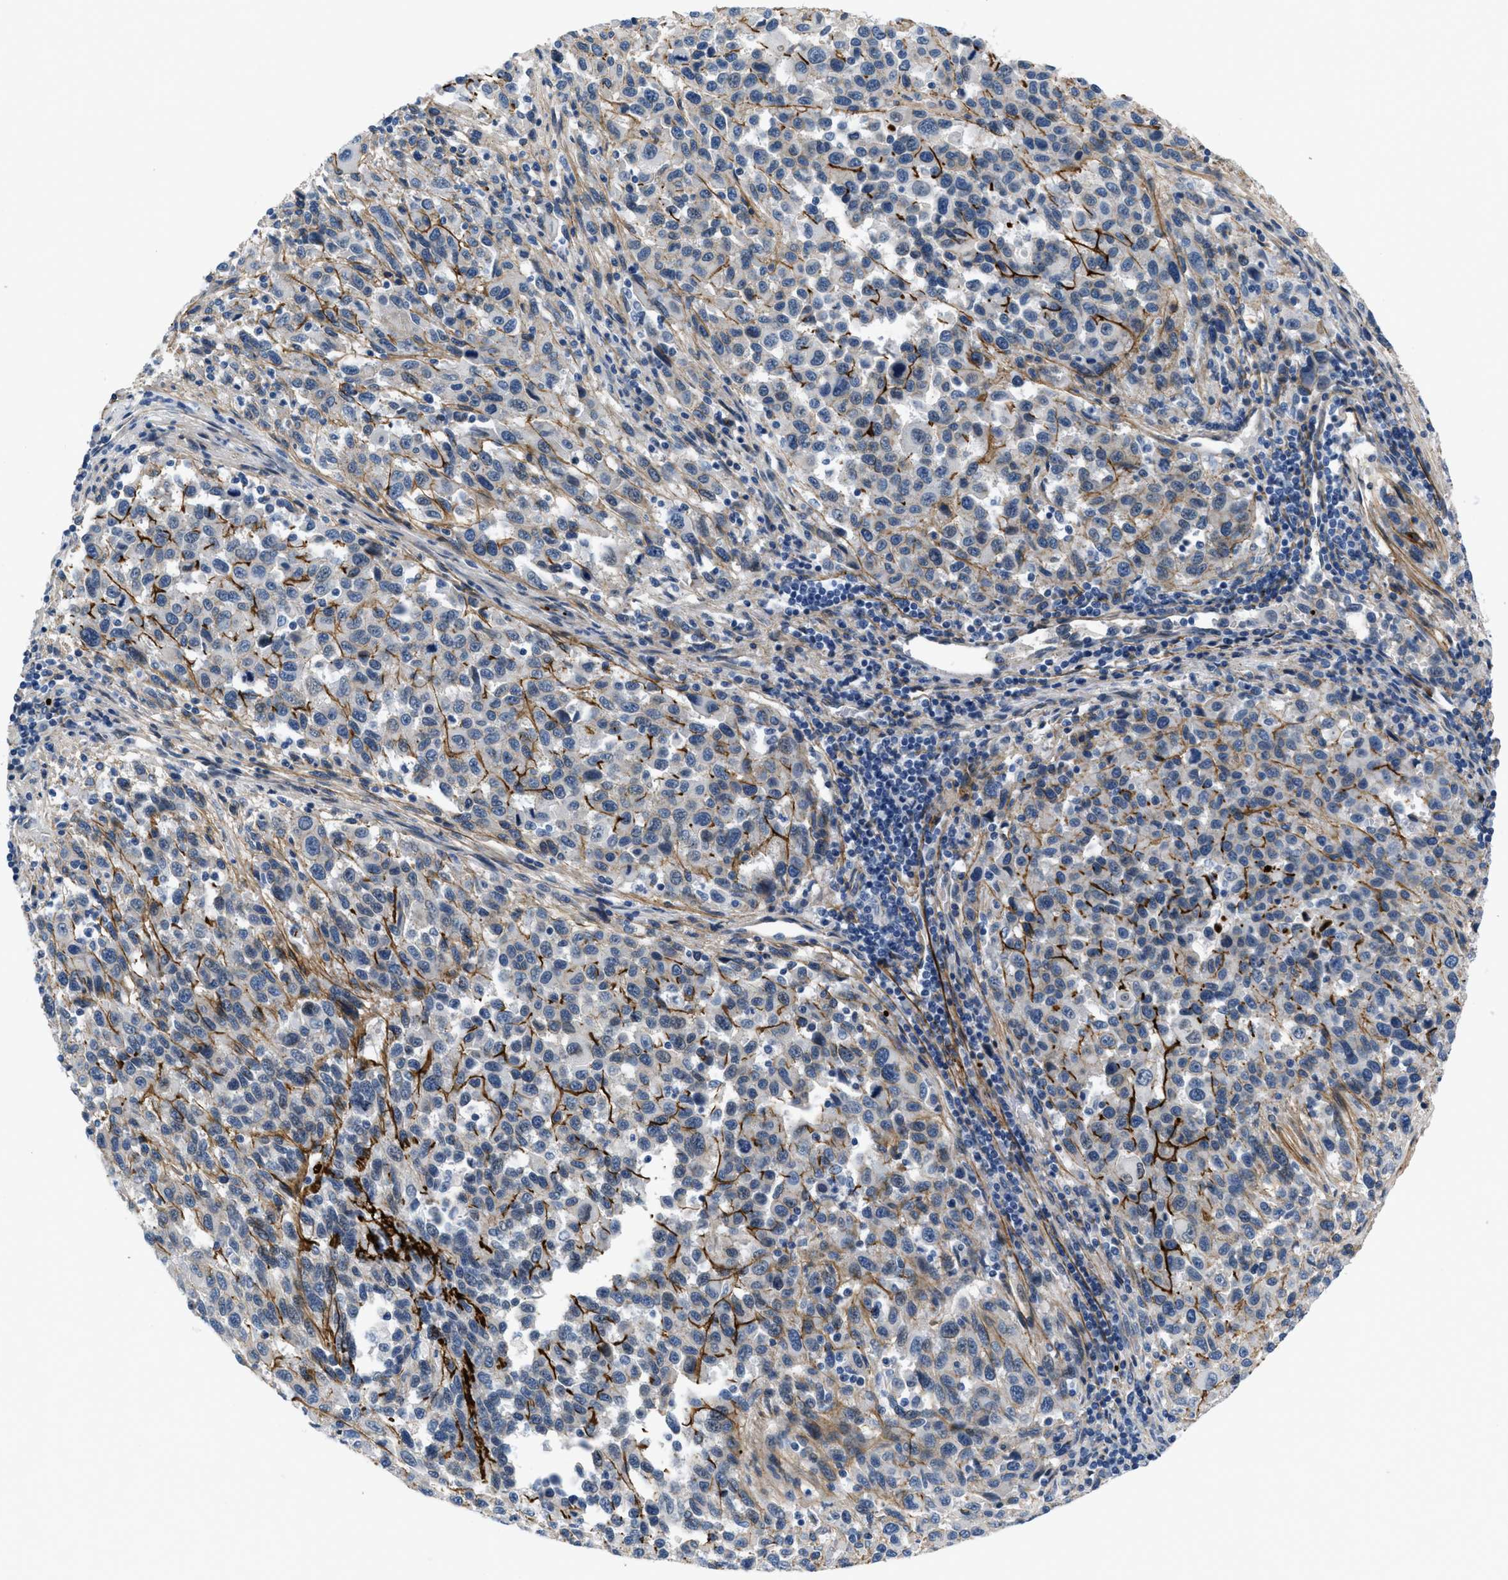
{"staining": {"intensity": "negative", "quantity": "none", "location": "none"}, "tissue": "melanoma", "cell_type": "Tumor cells", "image_type": "cancer", "snomed": [{"axis": "morphology", "description": "Malignant melanoma, Metastatic site"}, {"axis": "topography", "description": "Lymph node"}], "caption": "IHC histopathology image of neoplastic tissue: human melanoma stained with DAB shows no significant protein staining in tumor cells.", "gene": "FBN1", "patient": {"sex": "male", "age": 61}}